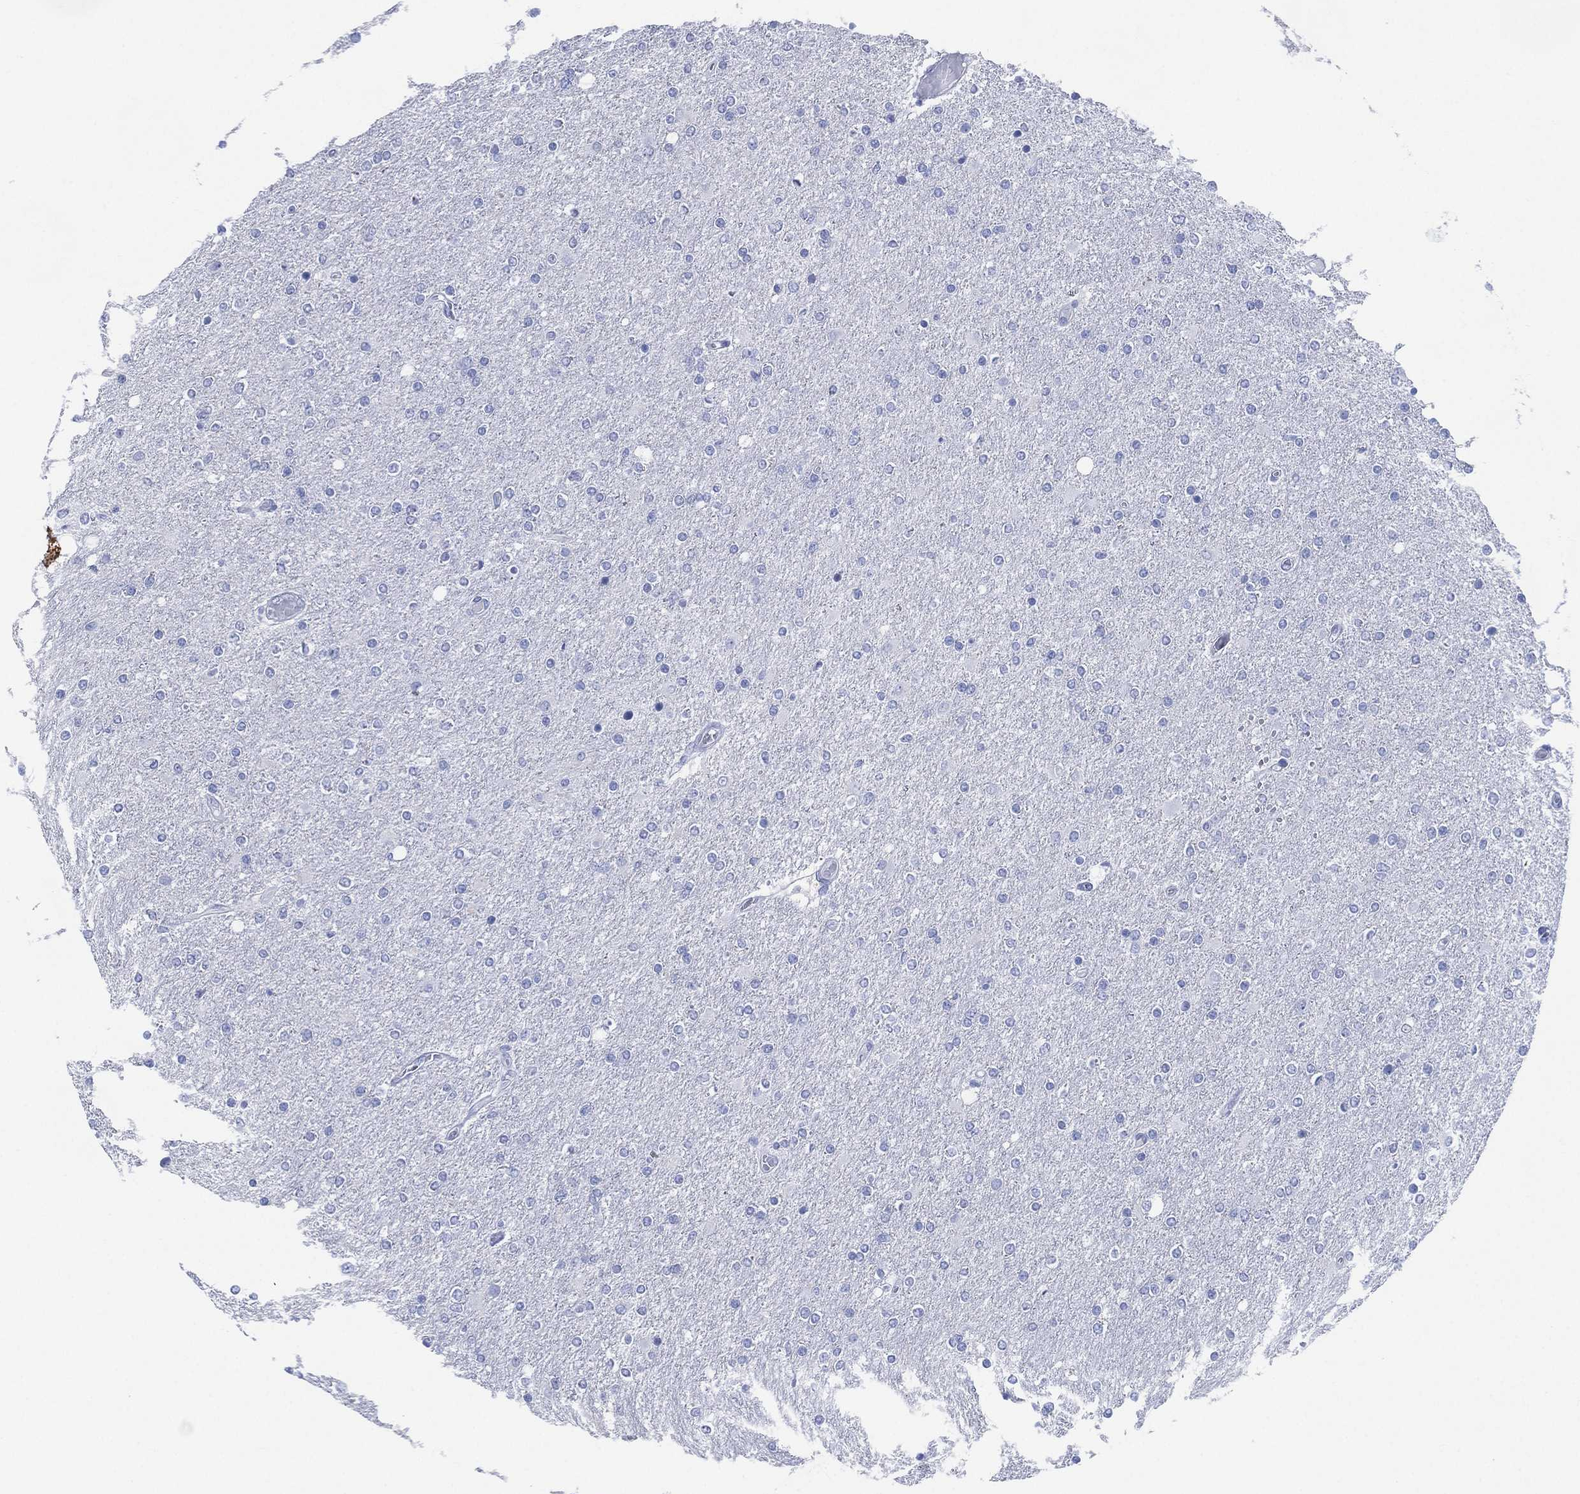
{"staining": {"intensity": "negative", "quantity": "none", "location": "none"}, "tissue": "glioma", "cell_type": "Tumor cells", "image_type": "cancer", "snomed": [{"axis": "morphology", "description": "Glioma, malignant, High grade"}, {"axis": "topography", "description": "Cerebral cortex"}], "caption": "Tumor cells show no significant expression in malignant glioma (high-grade).", "gene": "SIGLECL1", "patient": {"sex": "male", "age": 70}}